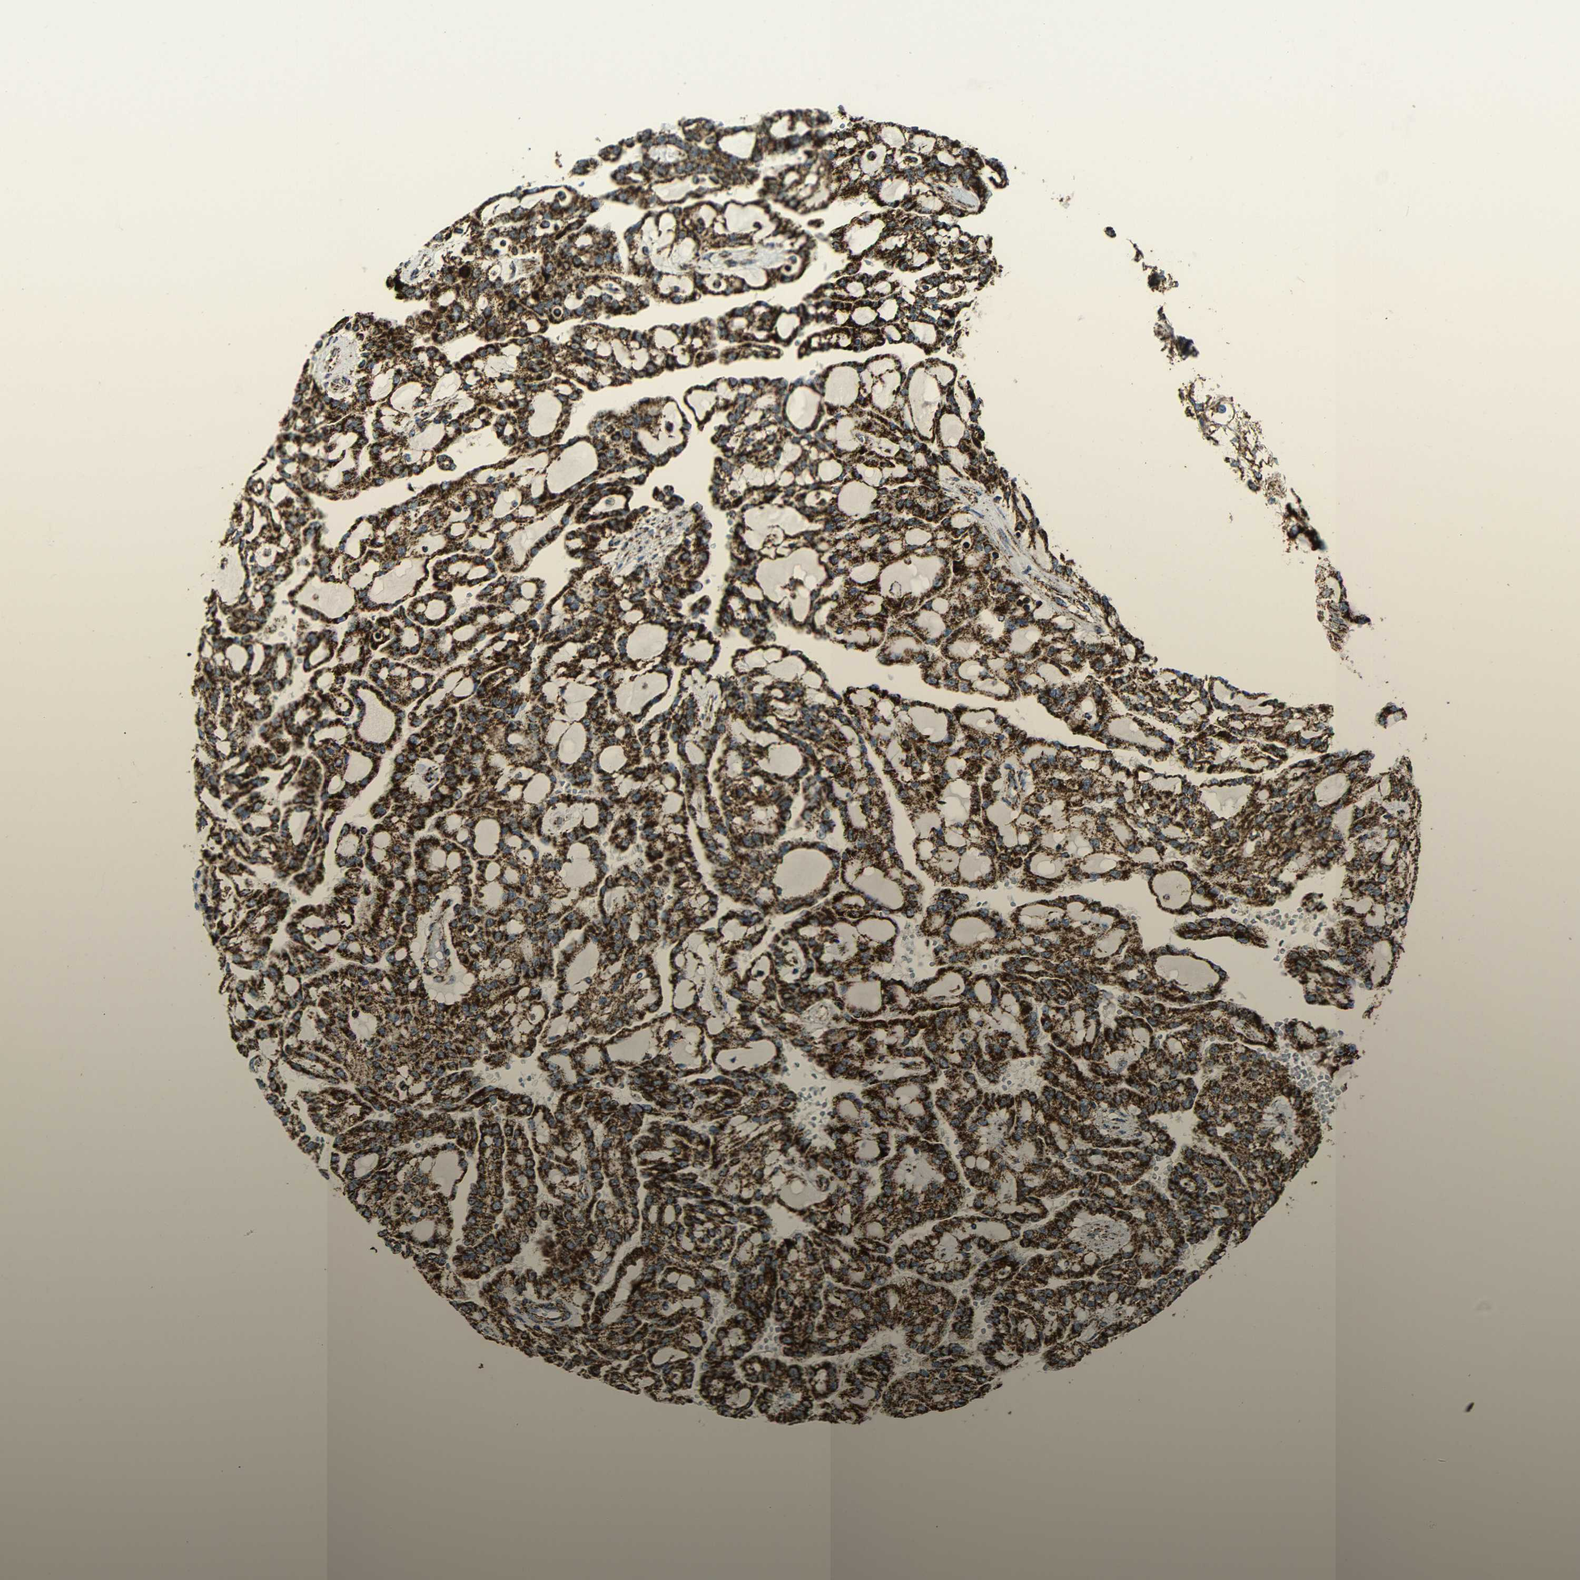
{"staining": {"intensity": "strong", "quantity": ">75%", "location": "cytoplasmic/membranous"}, "tissue": "renal cancer", "cell_type": "Tumor cells", "image_type": "cancer", "snomed": [{"axis": "morphology", "description": "Adenocarcinoma, NOS"}, {"axis": "topography", "description": "Kidney"}], "caption": "The photomicrograph reveals immunohistochemical staining of renal cancer (adenocarcinoma). There is strong cytoplasmic/membranous staining is seen in approximately >75% of tumor cells.", "gene": "ATP5F1A", "patient": {"sex": "male", "age": 63}}